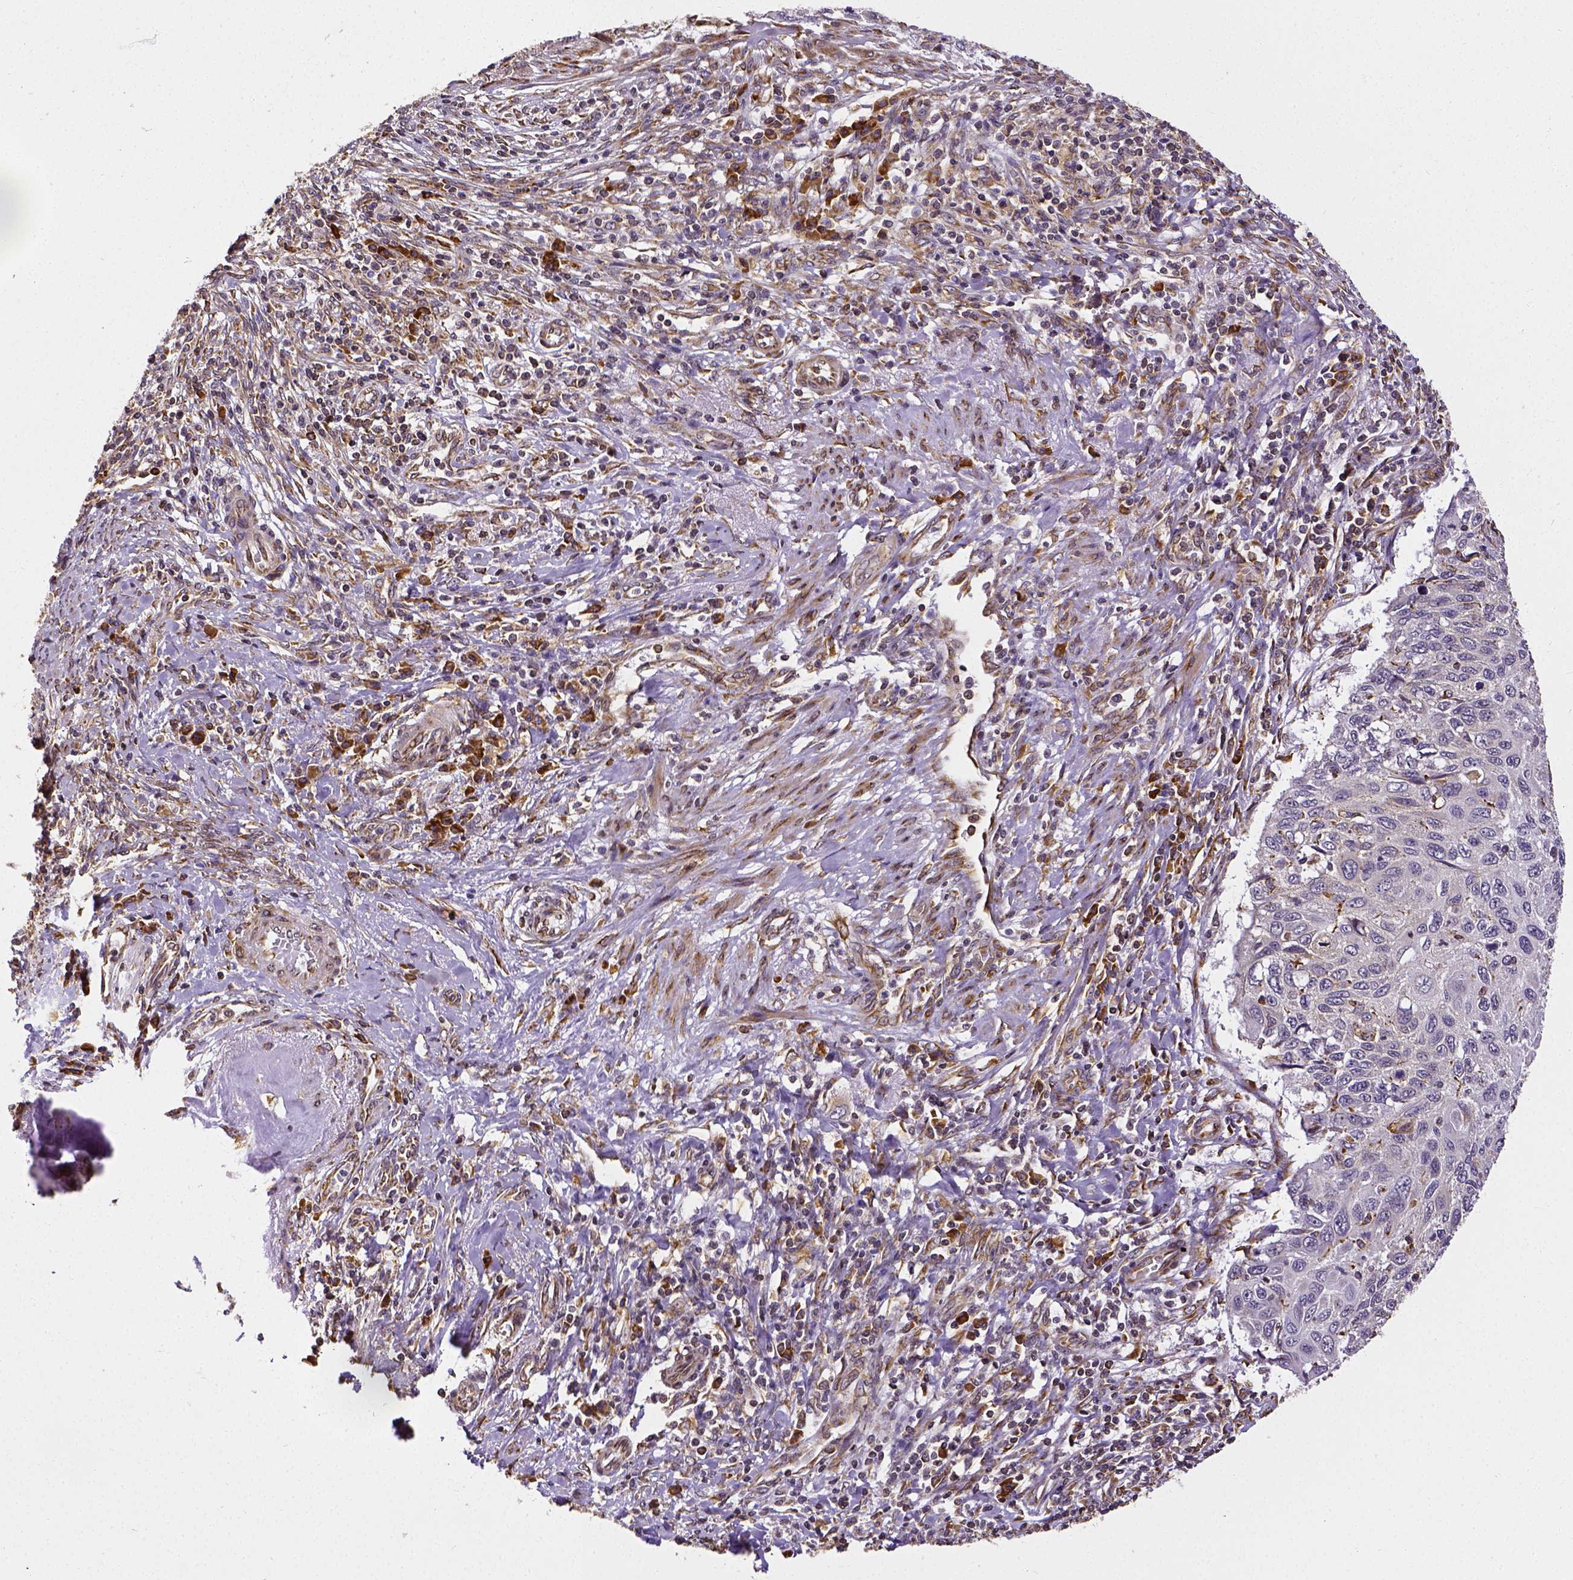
{"staining": {"intensity": "negative", "quantity": "none", "location": "none"}, "tissue": "cervical cancer", "cell_type": "Tumor cells", "image_type": "cancer", "snomed": [{"axis": "morphology", "description": "Squamous cell carcinoma, NOS"}, {"axis": "topography", "description": "Cervix"}], "caption": "This histopathology image is of squamous cell carcinoma (cervical) stained with IHC to label a protein in brown with the nuclei are counter-stained blue. There is no positivity in tumor cells. The staining was performed using DAB (3,3'-diaminobenzidine) to visualize the protein expression in brown, while the nuclei were stained in blue with hematoxylin (Magnification: 20x).", "gene": "MTDH", "patient": {"sex": "female", "age": 70}}